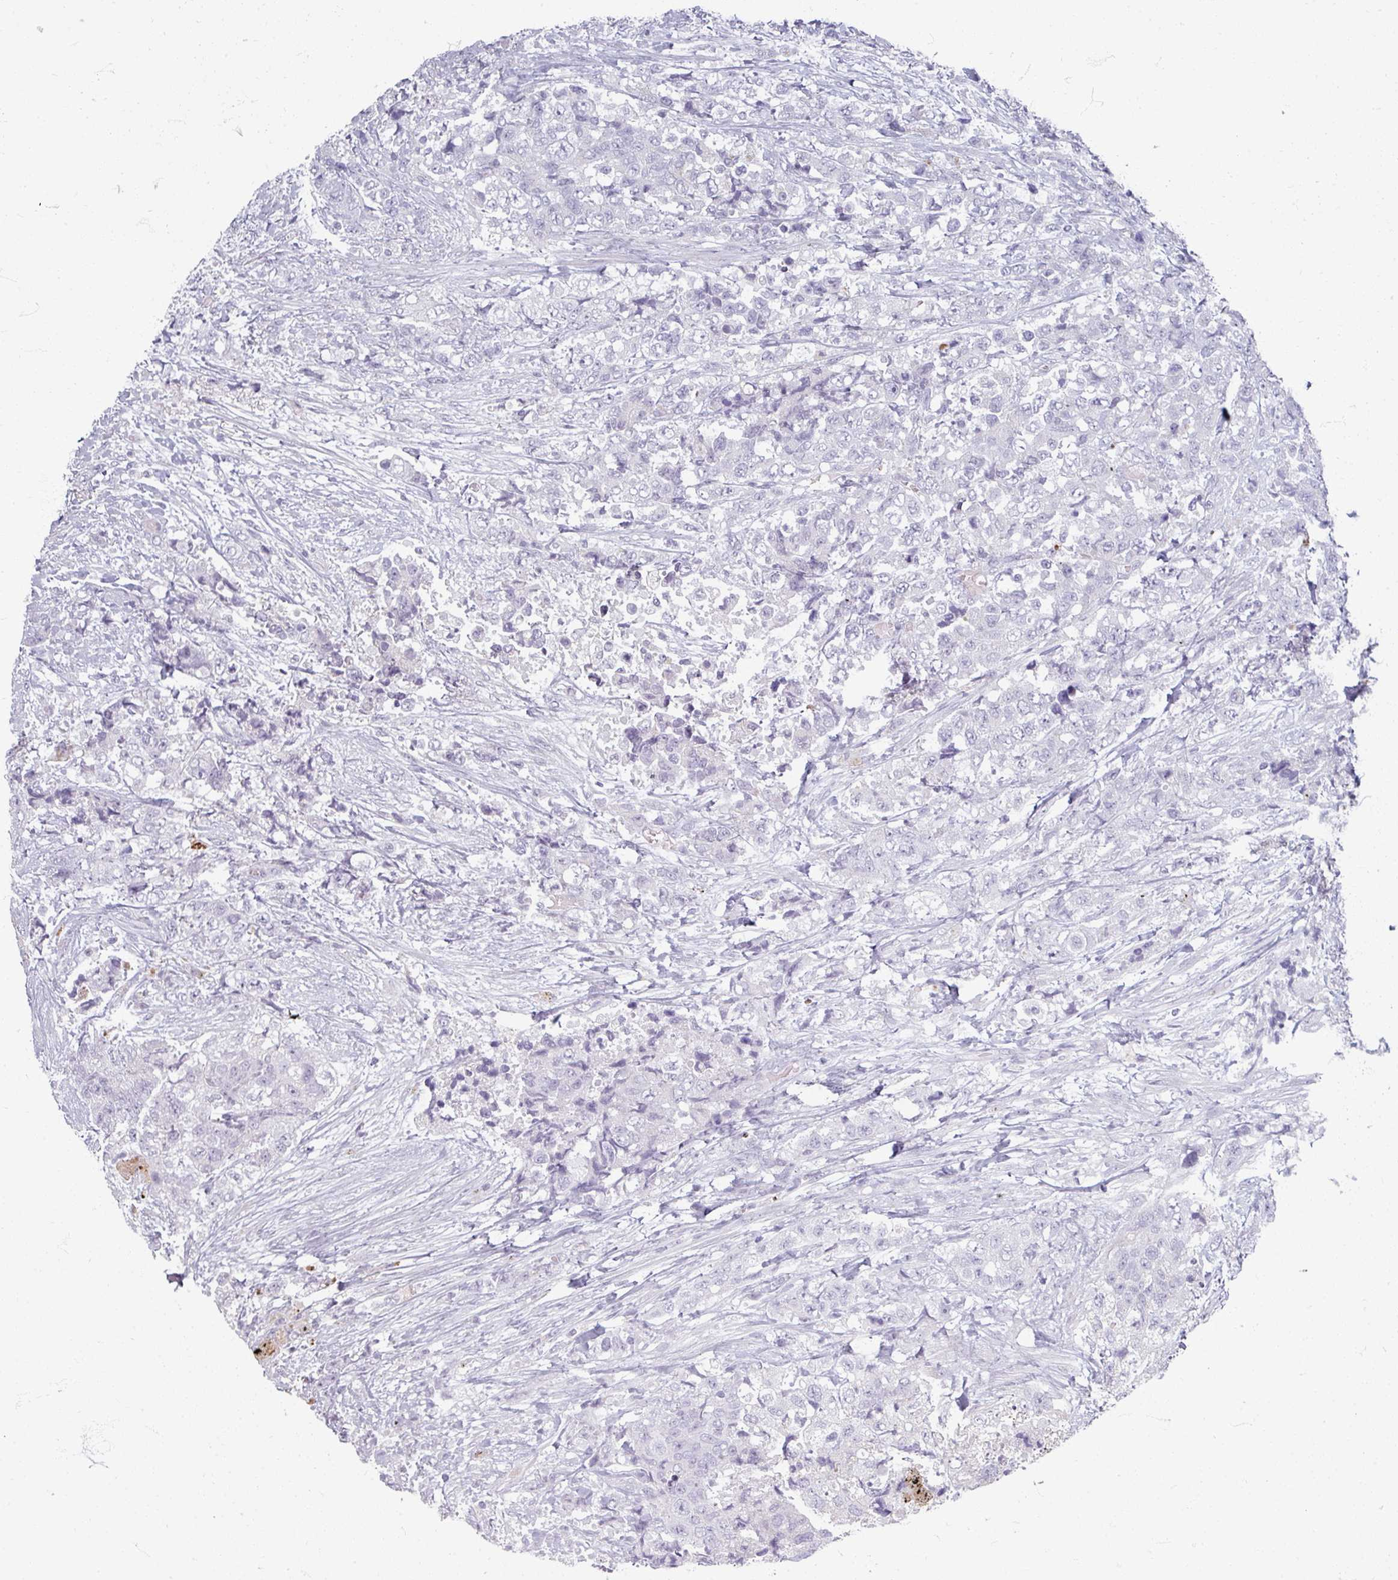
{"staining": {"intensity": "negative", "quantity": "none", "location": "none"}, "tissue": "urothelial cancer", "cell_type": "Tumor cells", "image_type": "cancer", "snomed": [{"axis": "morphology", "description": "Urothelial carcinoma, High grade"}, {"axis": "topography", "description": "Urinary bladder"}], "caption": "High-grade urothelial carcinoma was stained to show a protein in brown. There is no significant staining in tumor cells.", "gene": "ZNF878", "patient": {"sex": "female", "age": 78}}